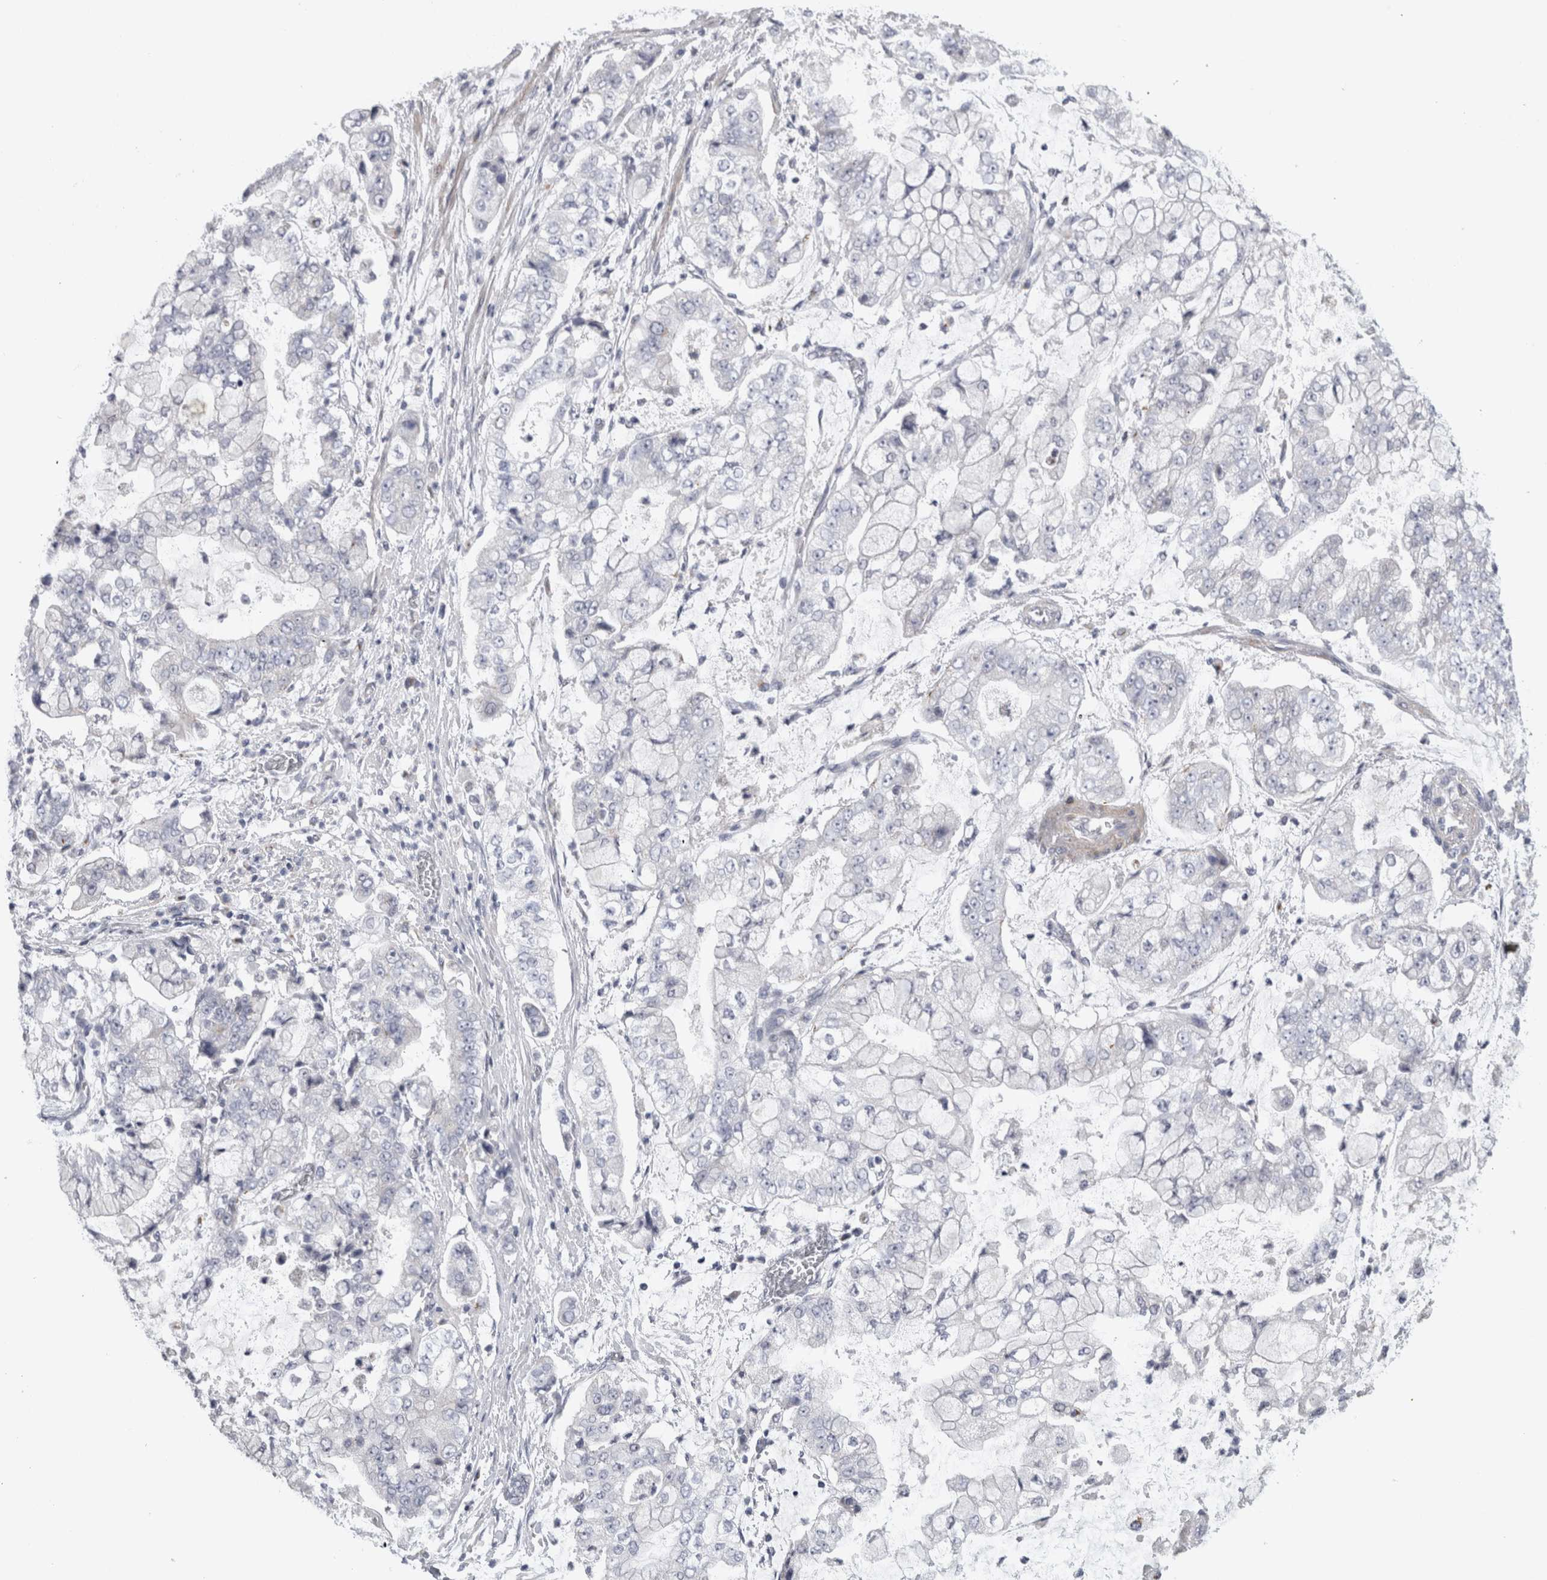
{"staining": {"intensity": "negative", "quantity": "none", "location": "none"}, "tissue": "stomach cancer", "cell_type": "Tumor cells", "image_type": "cancer", "snomed": [{"axis": "morphology", "description": "Adenocarcinoma, NOS"}, {"axis": "topography", "description": "Stomach"}], "caption": "The IHC photomicrograph has no significant staining in tumor cells of stomach cancer (adenocarcinoma) tissue.", "gene": "MGAT1", "patient": {"sex": "male", "age": 76}}